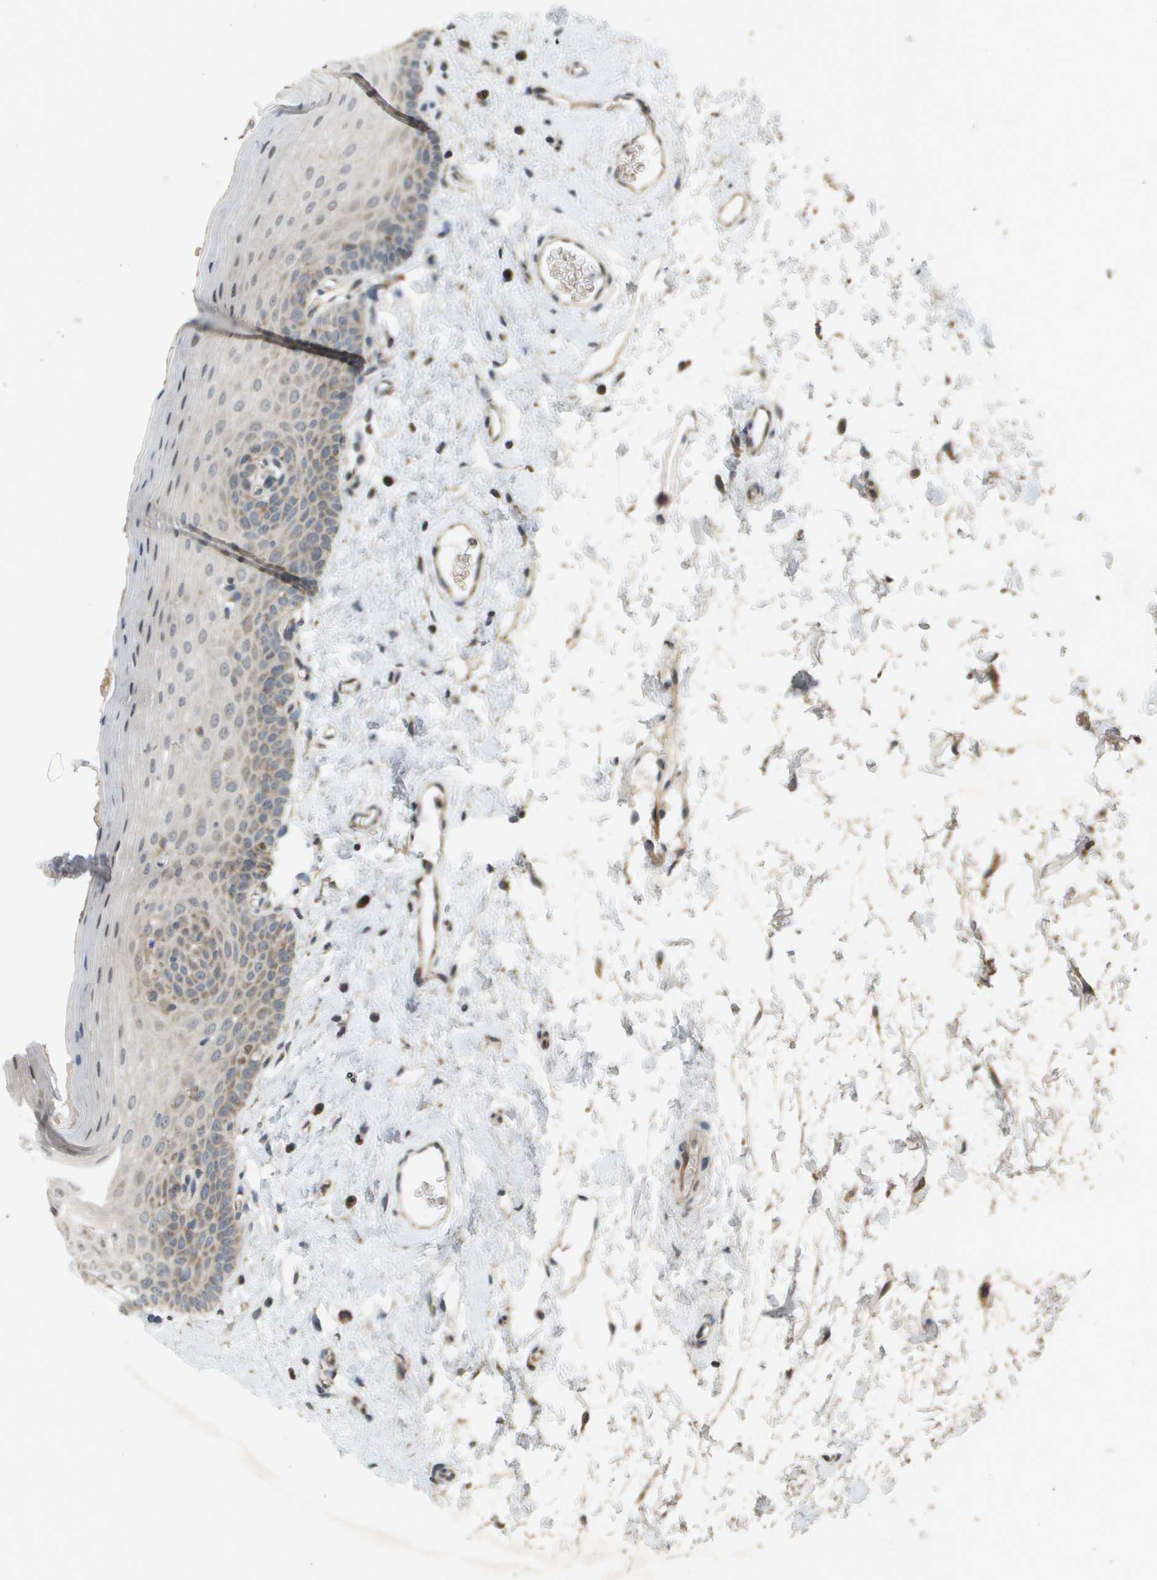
{"staining": {"intensity": "moderate", "quantity": "<25%", "location": "cytoplasmic/membranous"}, "tissue": "oral mucosa", "cell_type": "Squamous epithelial cells", "image_type": "normal", "snomed": [{"axis": "morphology", "description": "Normal tissue, NOS"}, {"axis": "topography", "description": "Oral tissue"}], "caption": "Immunohistochemistry (IHC) micrograph of normal oral mucosa: human oral mucosa stained using immunohistochemistry (IHC) displays low levels of moderate protein expression localized specifically in the cytoplasmic/membranous of squamous epithelial cells, appearing as a cytoplasmic/membranous brown color.", "gene": "RAB21", "patient": {"sex": "male", "age": 66}}